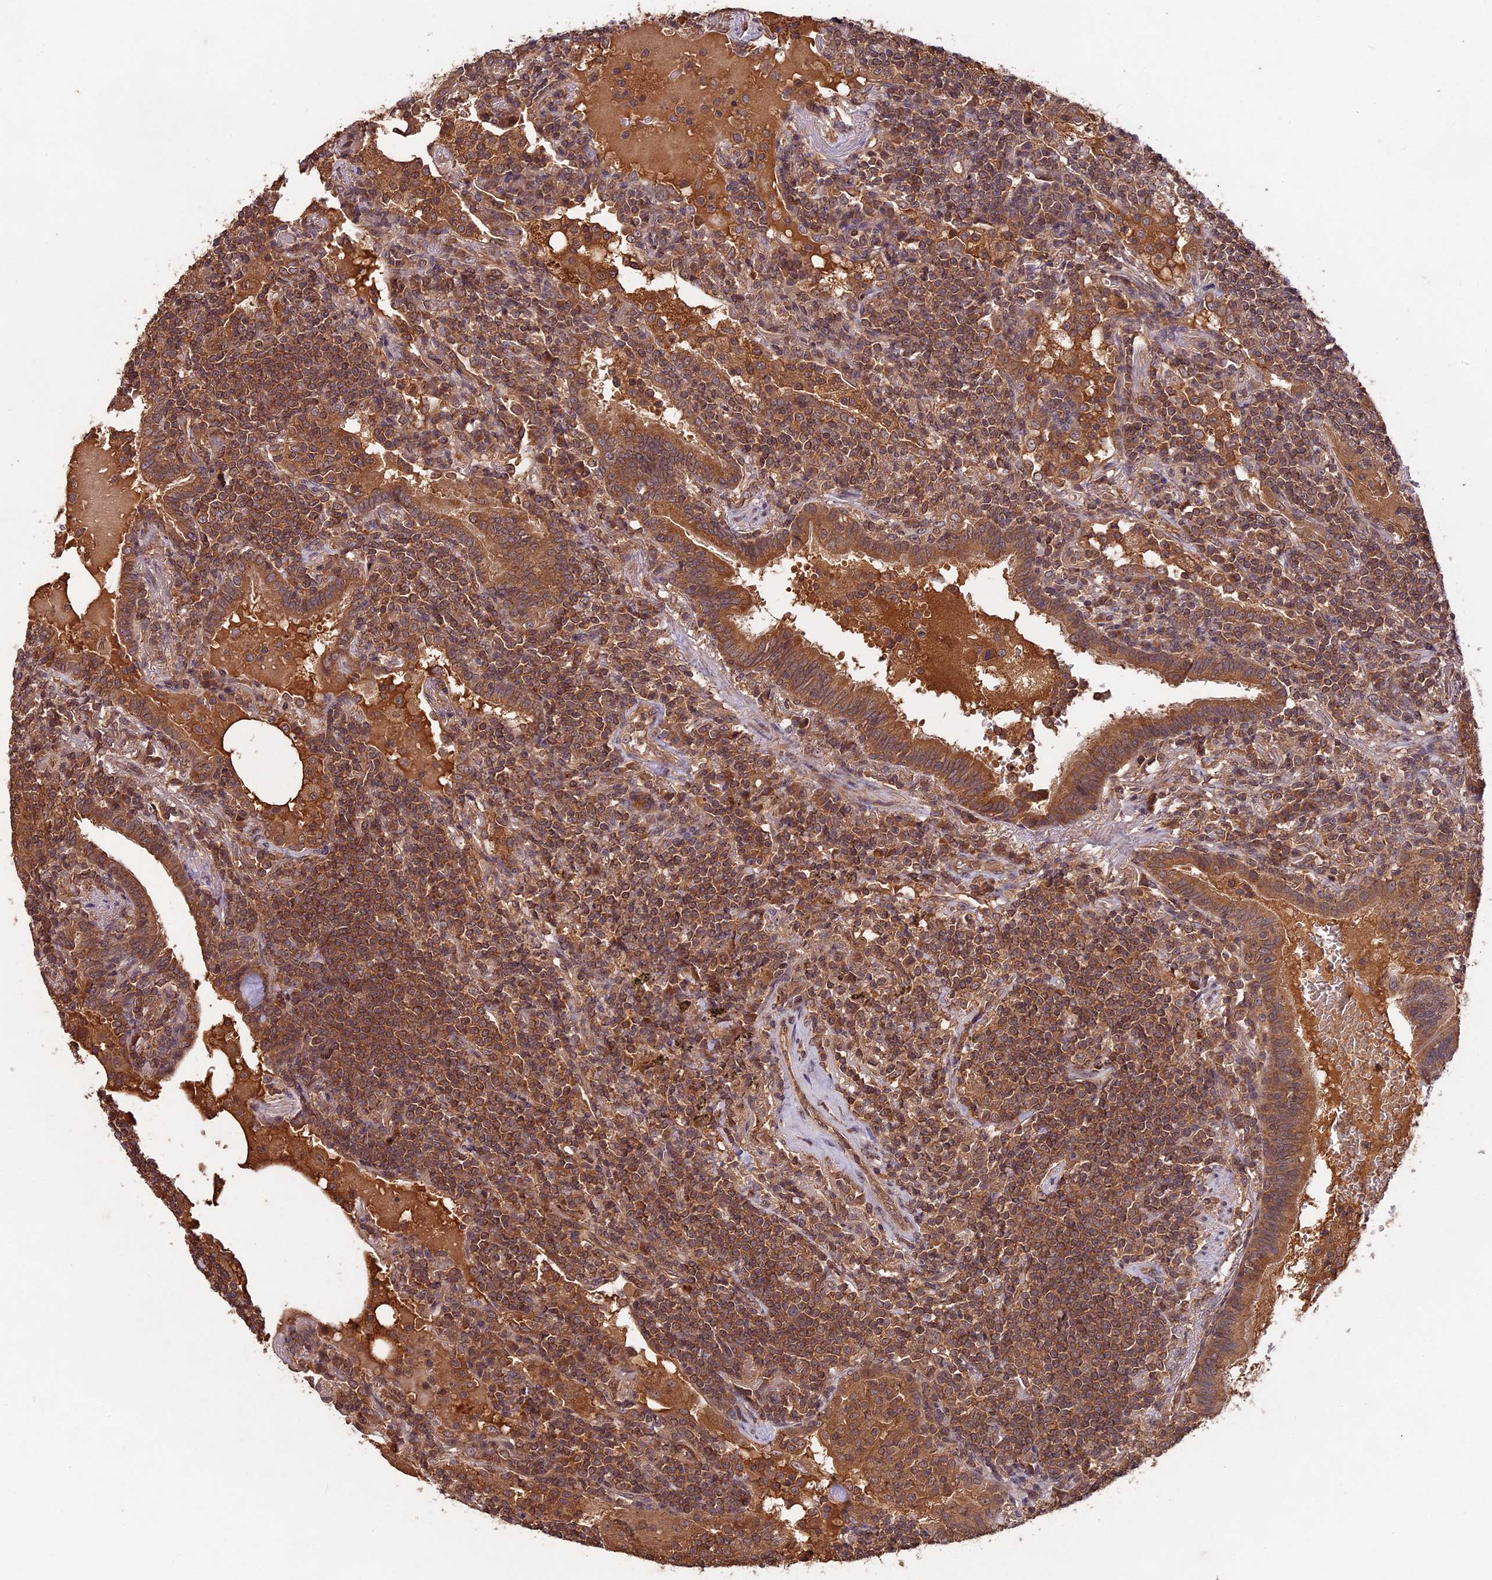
{"staining": {"intensity": "moderate", "quantity": ">75%", "location": "cytoplasmic/membranous"}, "tissue": "lymphoma", "cell_type": "Tumor cells", "image_type": "cancer", "snomed": [{"axis": "morphology", "description": "Malignant lymphoma, non-Hodgkin's type, Low grade"}, {"axis": "topography", "description": "Lung"}], "caption": "A histopathology image showing moderate cytoplasmic/membranous expression in approximately >75% of tumor cells in low-grade malignant lymphoma, non-Hodgkin's type, as visualized by brown immunohistochemical staining.", "gene": "CHAC1", "patient": {"sex": "female", "age": 71}}